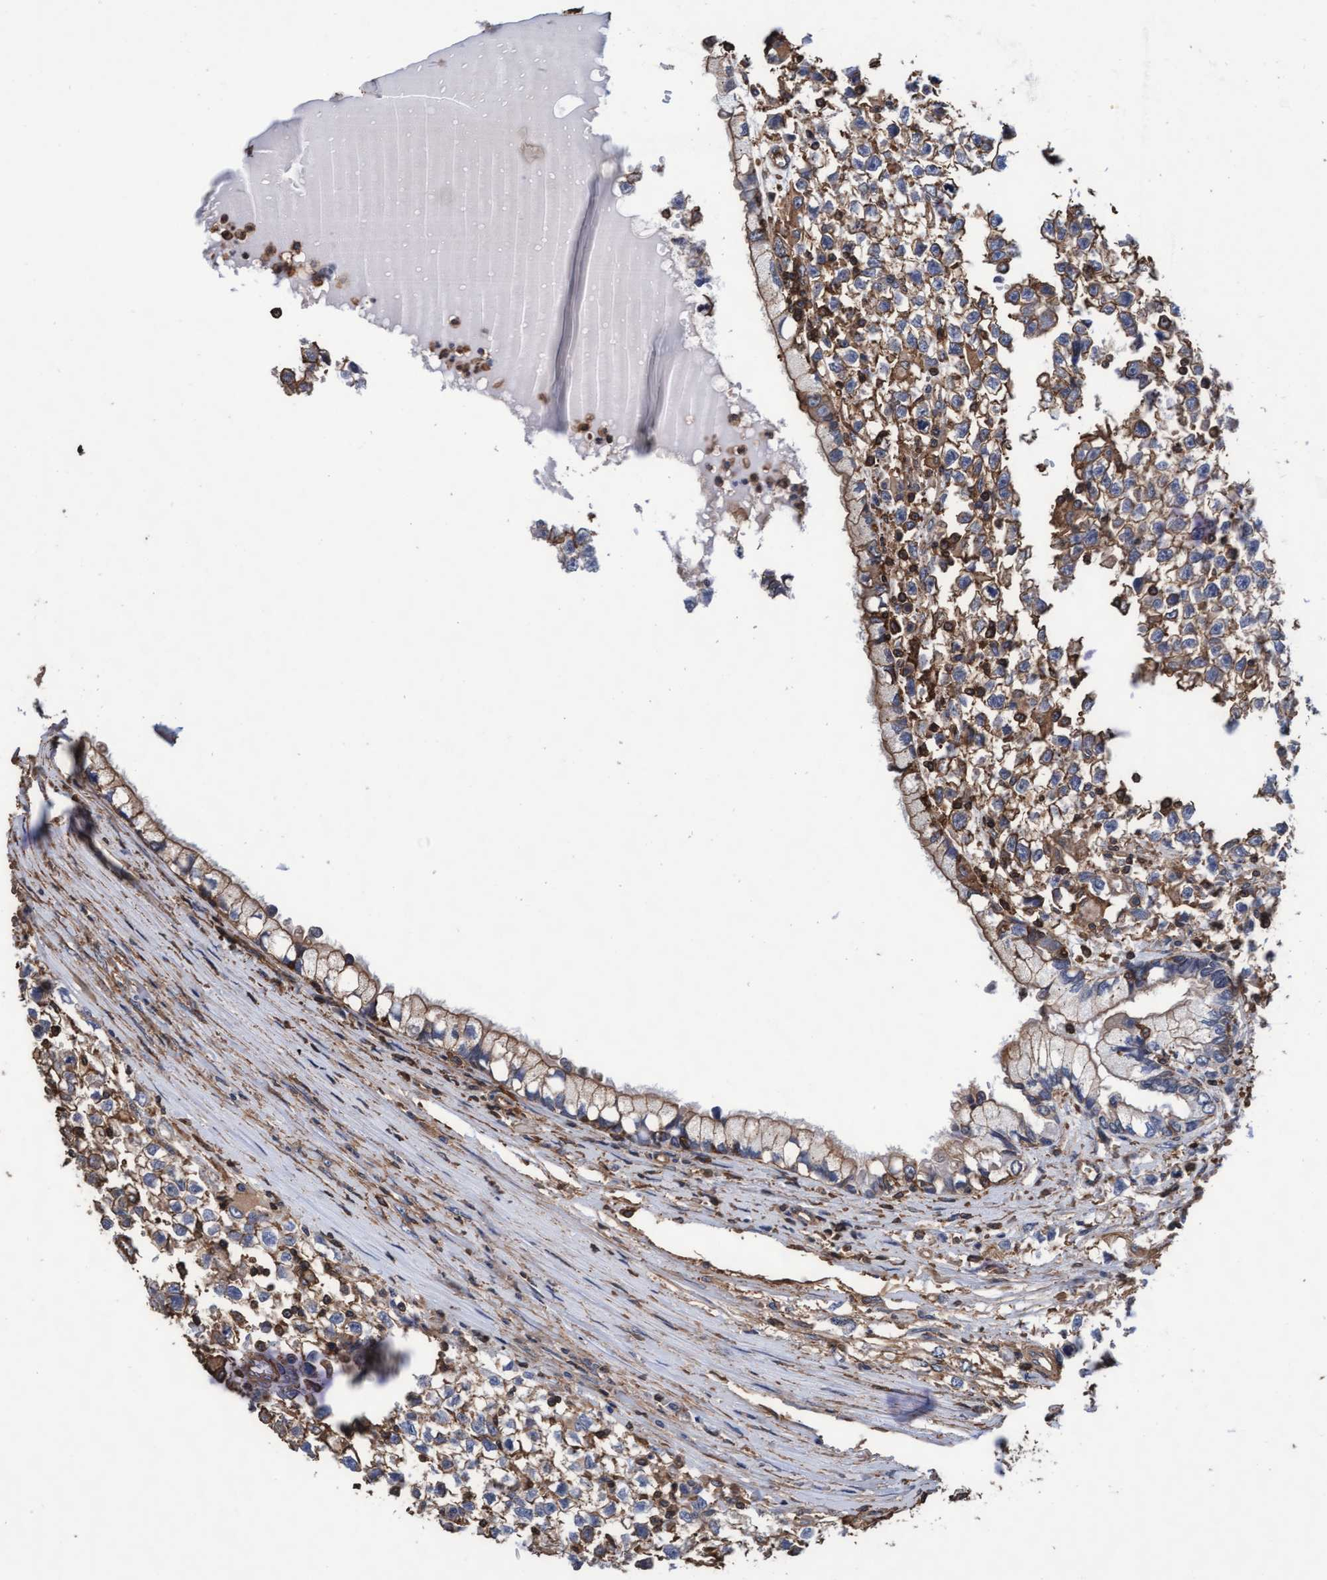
{"staining": {"intensity": "weak", "quantity": "25%-75%", "location": "cytoplasmic/membranous"}, "tissue": "testis cancer", "cell_type": "Tumor cells", "image_type": "cancer", "snomed": [{"axis": "morphology", "description": "Seminoma, NOS"}, {"axis": "morphology", "description": "Carcinoma, Embryonal, NOS"}, {"axis": "topography", "description": "Testis"}], "caption": "Protein analysis of testis cancer (seminoma) tissue demonstrates weak cytoplasmic/membranous staining in about 25%-75% of tumor cells.", "gene": "GRHPR", "patient": {"sex": "male", "age": 51}}